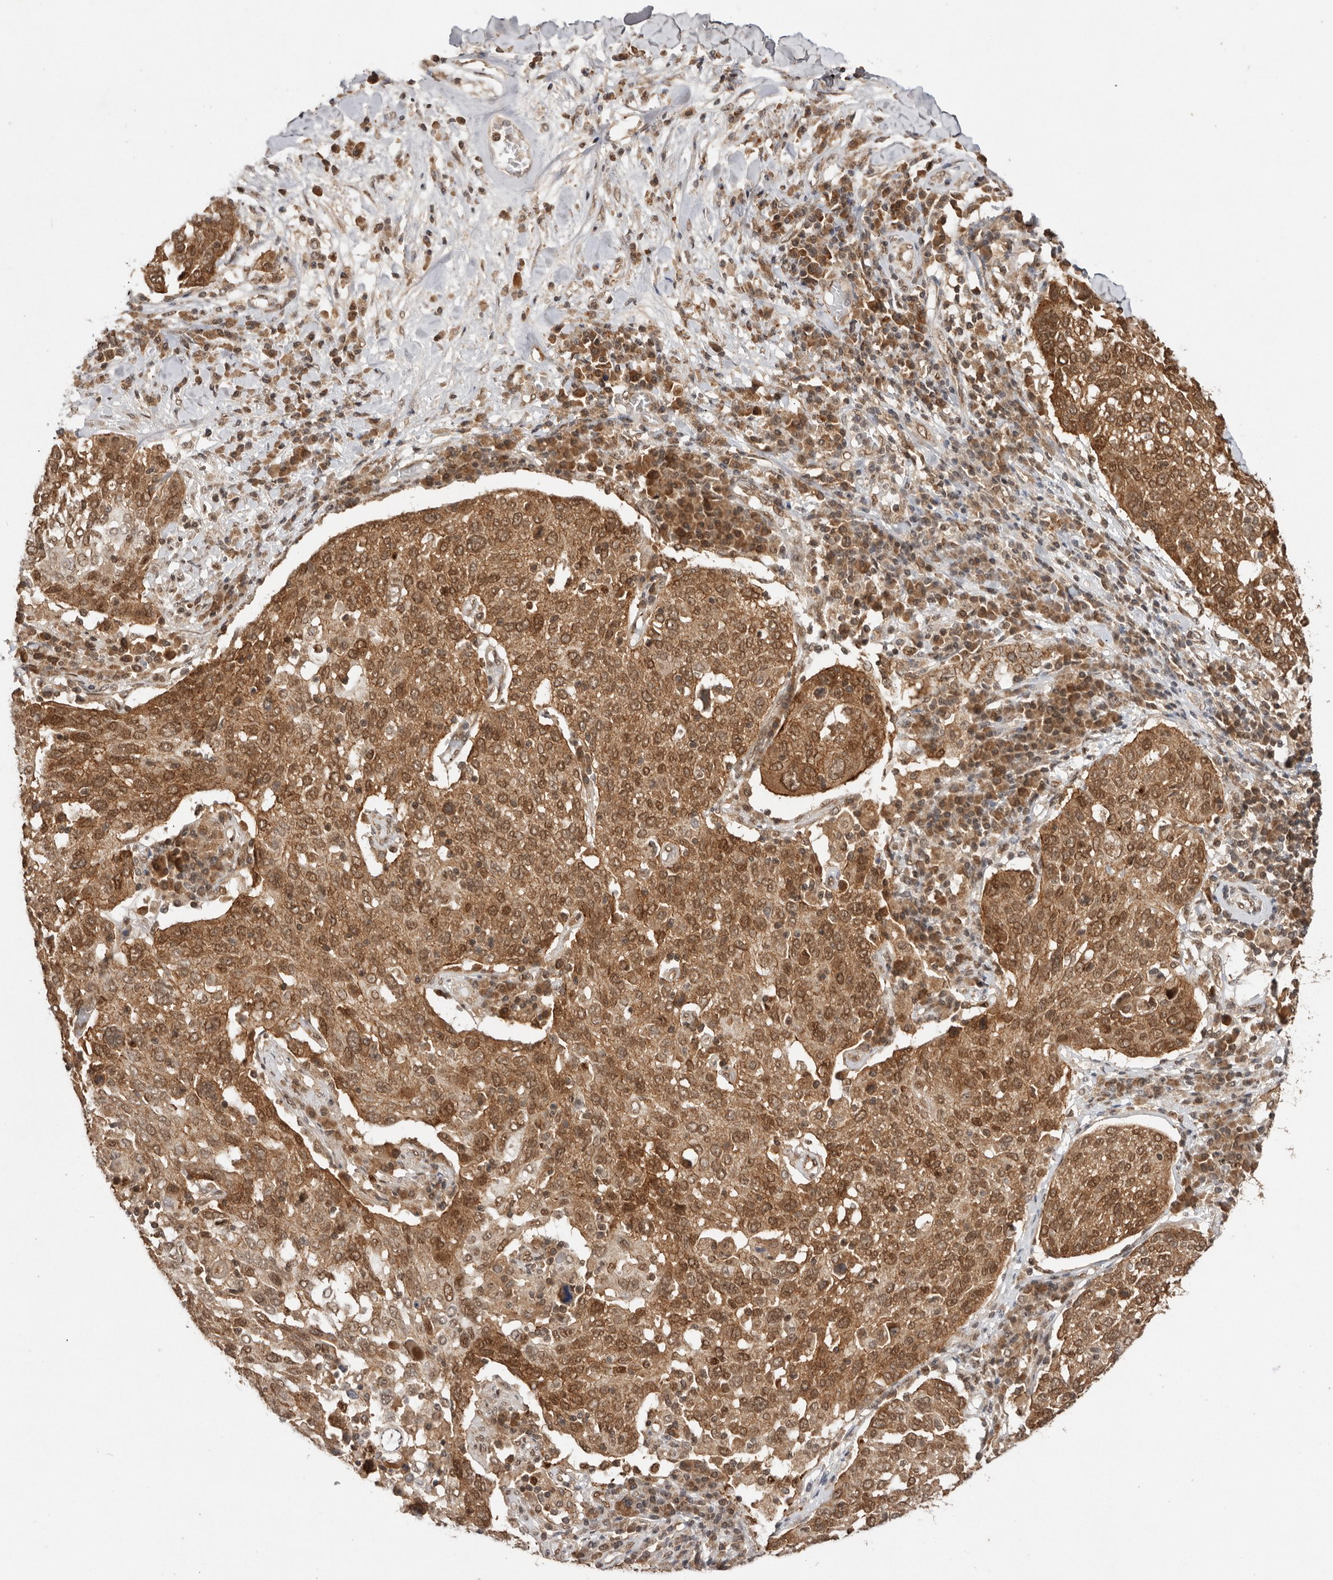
{"staining": {"intensity": "moderate", "quantity": ">75%", "location": "cytoplasmic/membranous,nuclear"}, "tissue": "lung cancer", "cell_type": "Tumor cells", "image_type": "cancer", "snomed": [{"axis": "morphology", "description": "Squamous cell carcinoma, NOS"}, {"axis": "topography", "description": "Lung"}], "caption": "Lung squamous cell carcinoma stained with immunohistochemistry (IHC) shows moderate cytoplasmic/membranous and nuclear staining in approximately >75% of tumor cells. Ihc stains the protein in brown and the nuclei are stained blue.", "gene": "TARS2", "patient": {"sex": "male", "age": 65}}